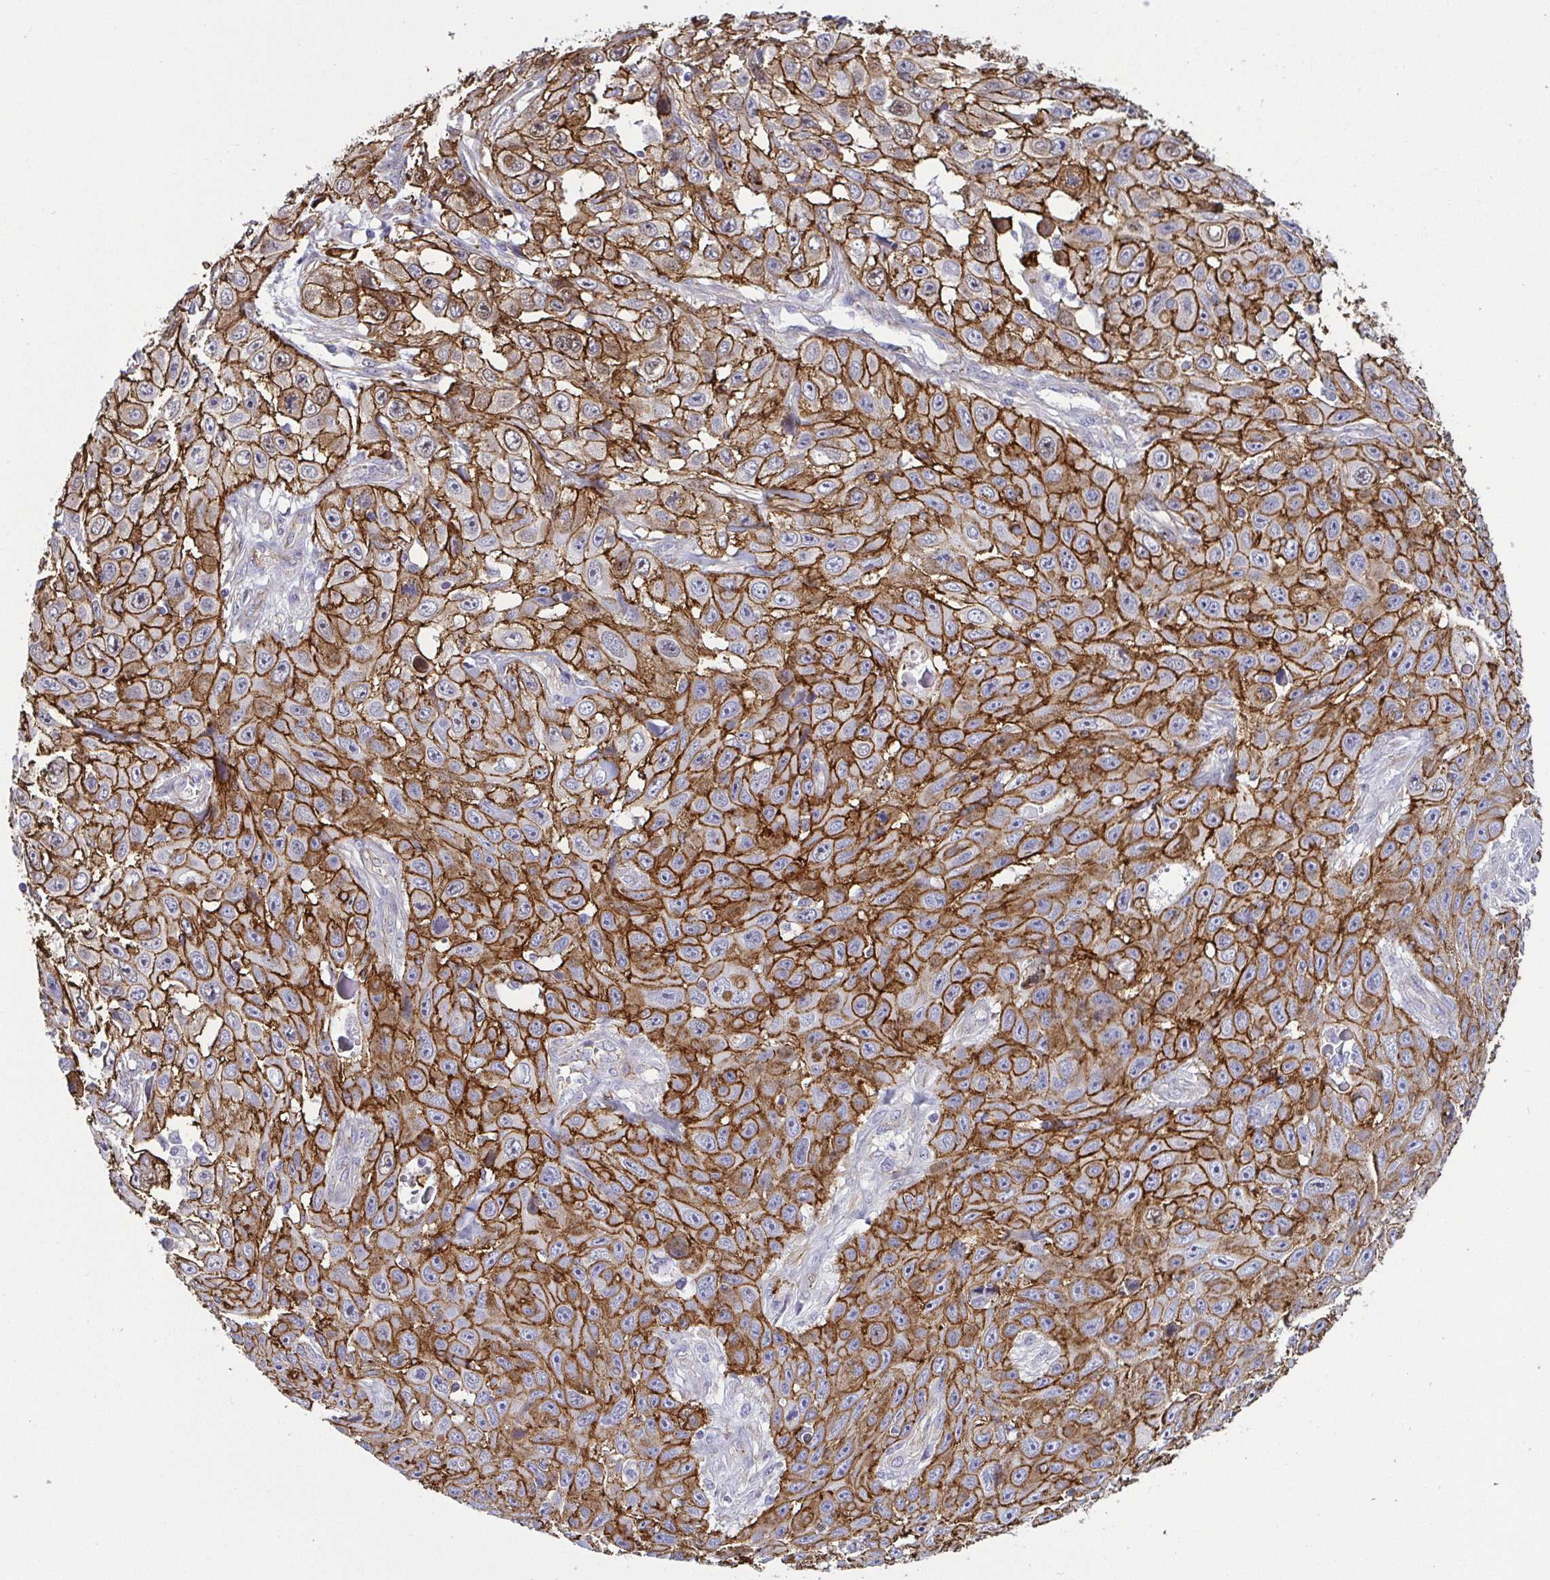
{"staining": {"intensity": "strong", "quantity": ">75%", "location": "cytoplasmic/membranous"}, "tissue": "skin cancer", "cell_type": "Tumor cells", "image_type": "cancer", "snomed": [{"axis": "morphology", "description": "Squamous cell carcinoma, NOS"}, {"axis": "topography", "description": "Skin"}], "caption": "The photomicrograph displays immunohistochemical staining of squamous cell carcinoma (skin). There is strong cytoplasmic/membranous expression is seen in approximately >75% of tumor cells.", "gene": "LIMA1", "patient": {"sex": "male", "age": 82}}